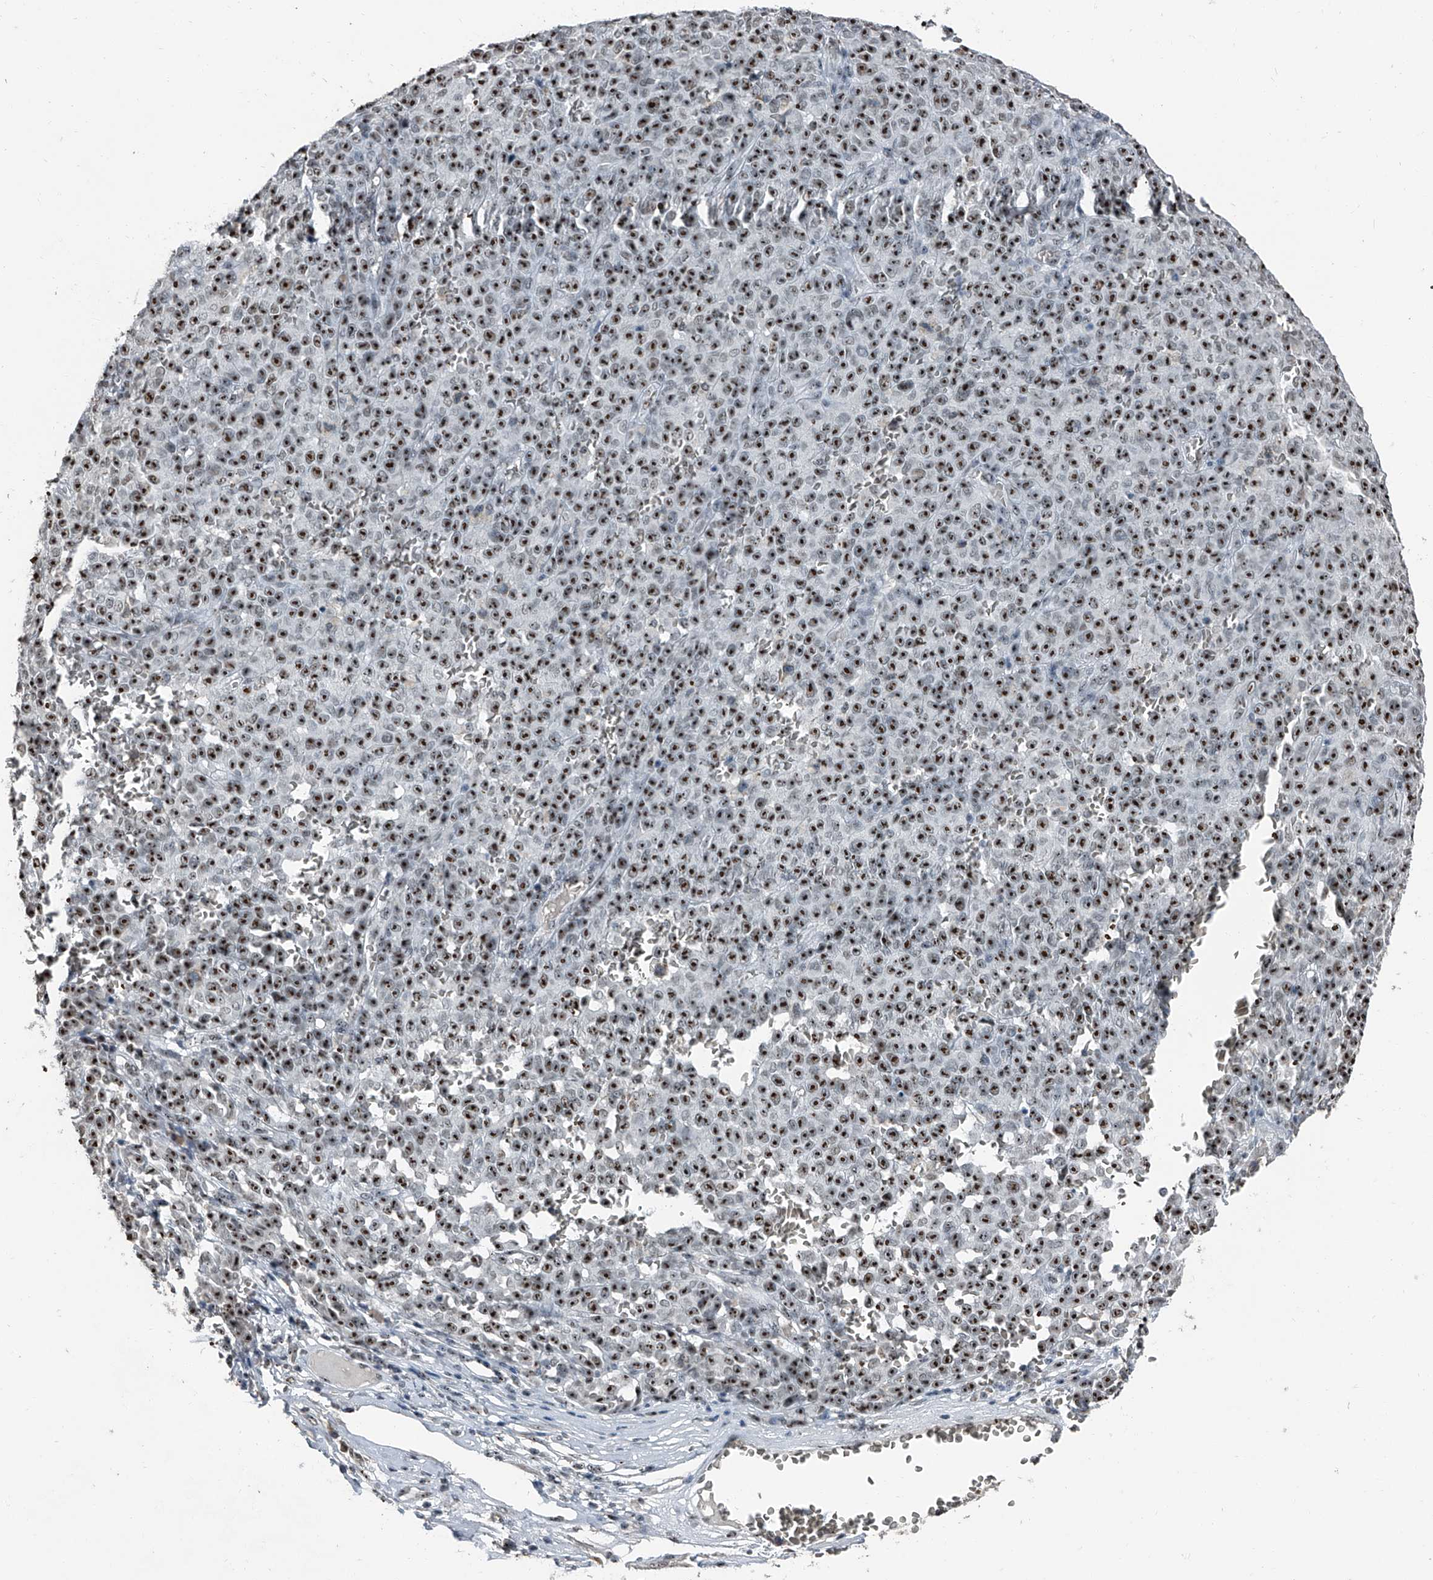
{"staining": {"intensity": "strong", "quantity": ">75%", "location": "nuclear"}, "tissue": "melanoma", "cell_type": "Tumor cells", "image_type": "cancer", "snomed": [{"axis": "morphology", "description": "Malignant melanoma, NOS"}, {"axis": "topography", "description": "Skin"}], "caption": "Melanoma stained with a brown dye shows strong nuclear positive staining in approximately >75% of tumor cells.", "gene": "TCOF1", "patient": {"sex": "female", "age": 82}}